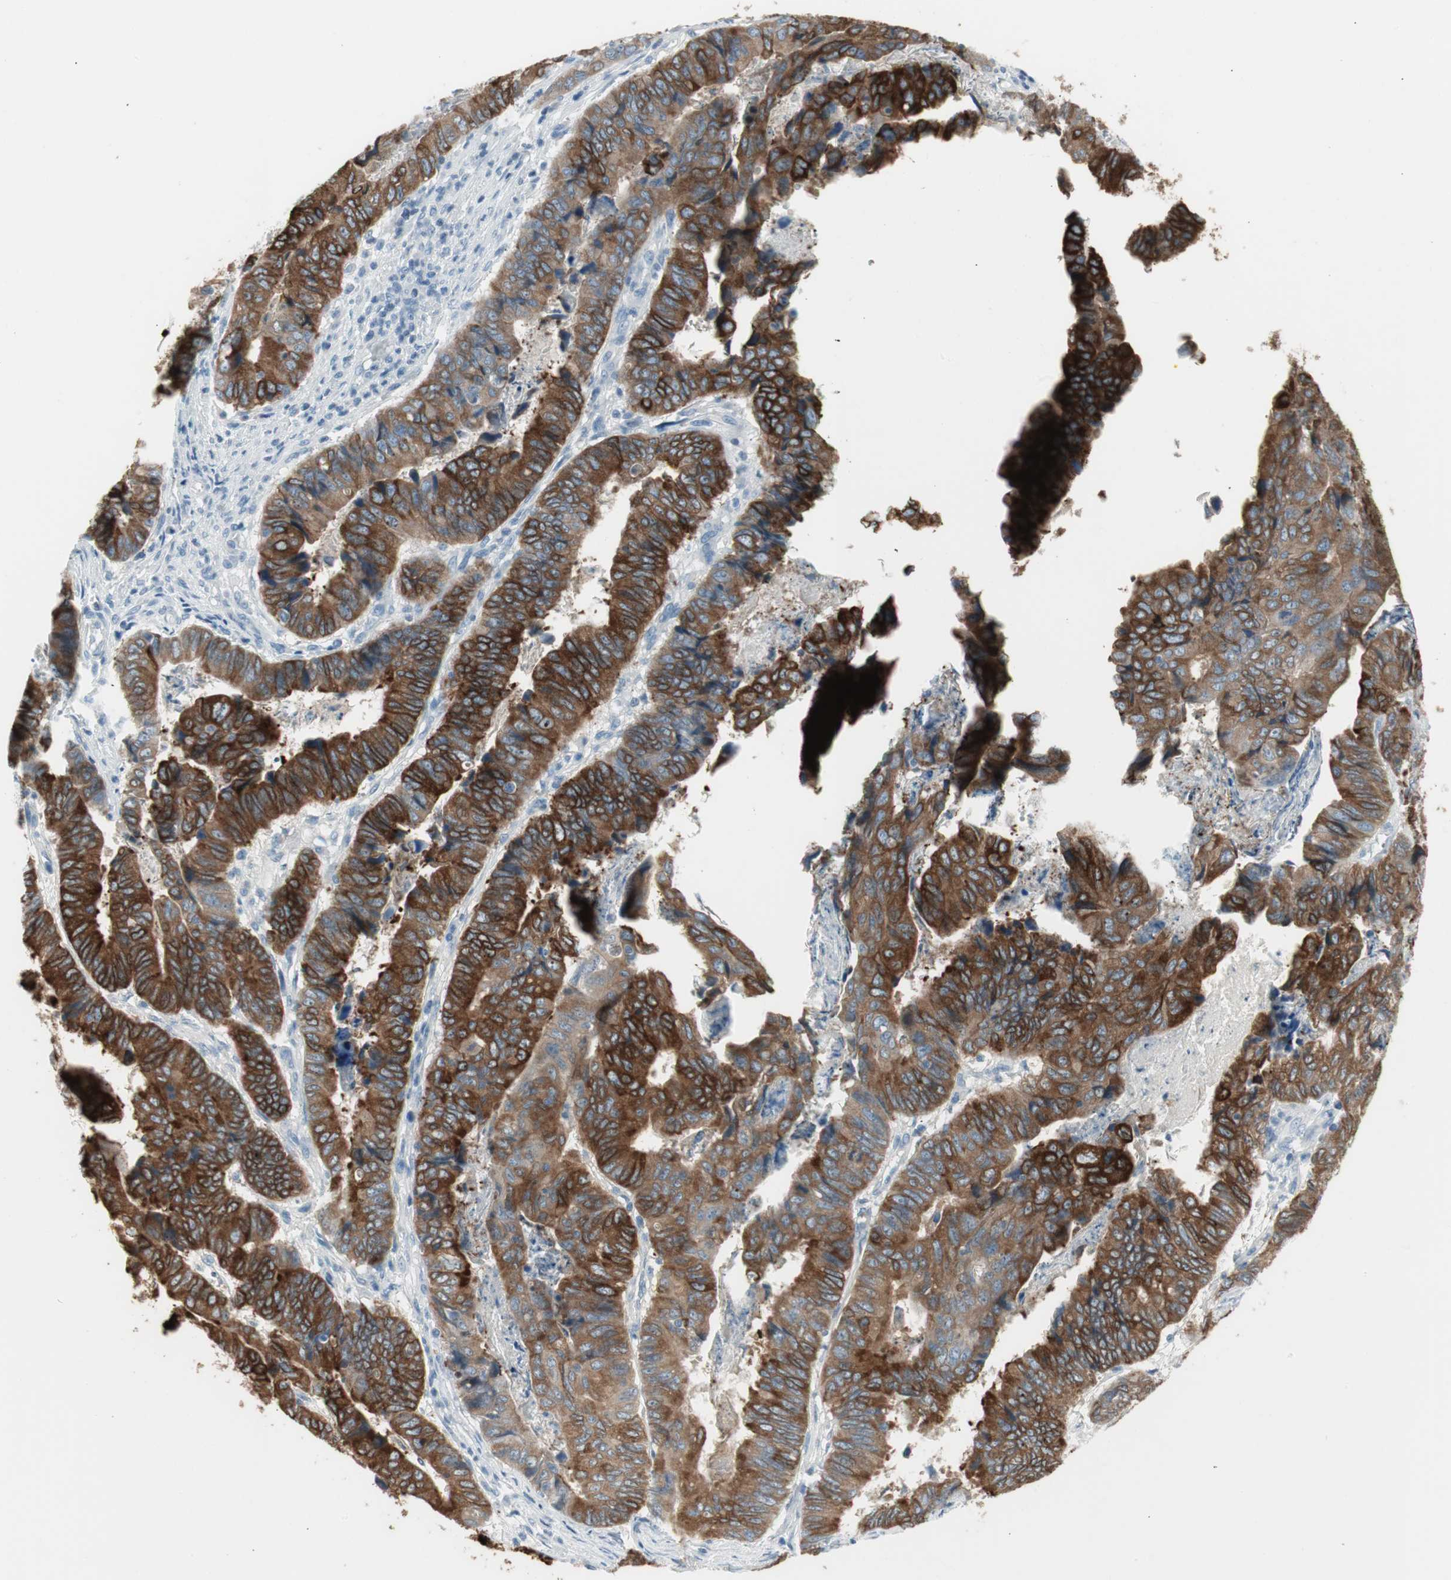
{"staining": {"intensity": "strong", "quantity": ">75%", "location": "cytoplasmic/membranous"}, "tissue": "stomach cancer", "cell_type": "Tumor cells", "image_type": "cancer", "snomed": [{"axis": "morphology", "description": "Adenocarcinoma, NOS"}, {"axis": "topography", "description": "Stomach, lower"}], "caption": "Strong cytoplasmic/membranous expression is seen in approximately >75% of tumor cells in stomach cancer (adenocarcinoma).", "gene": "AGR2", "patient": {"sex": "male", "age": 77}}